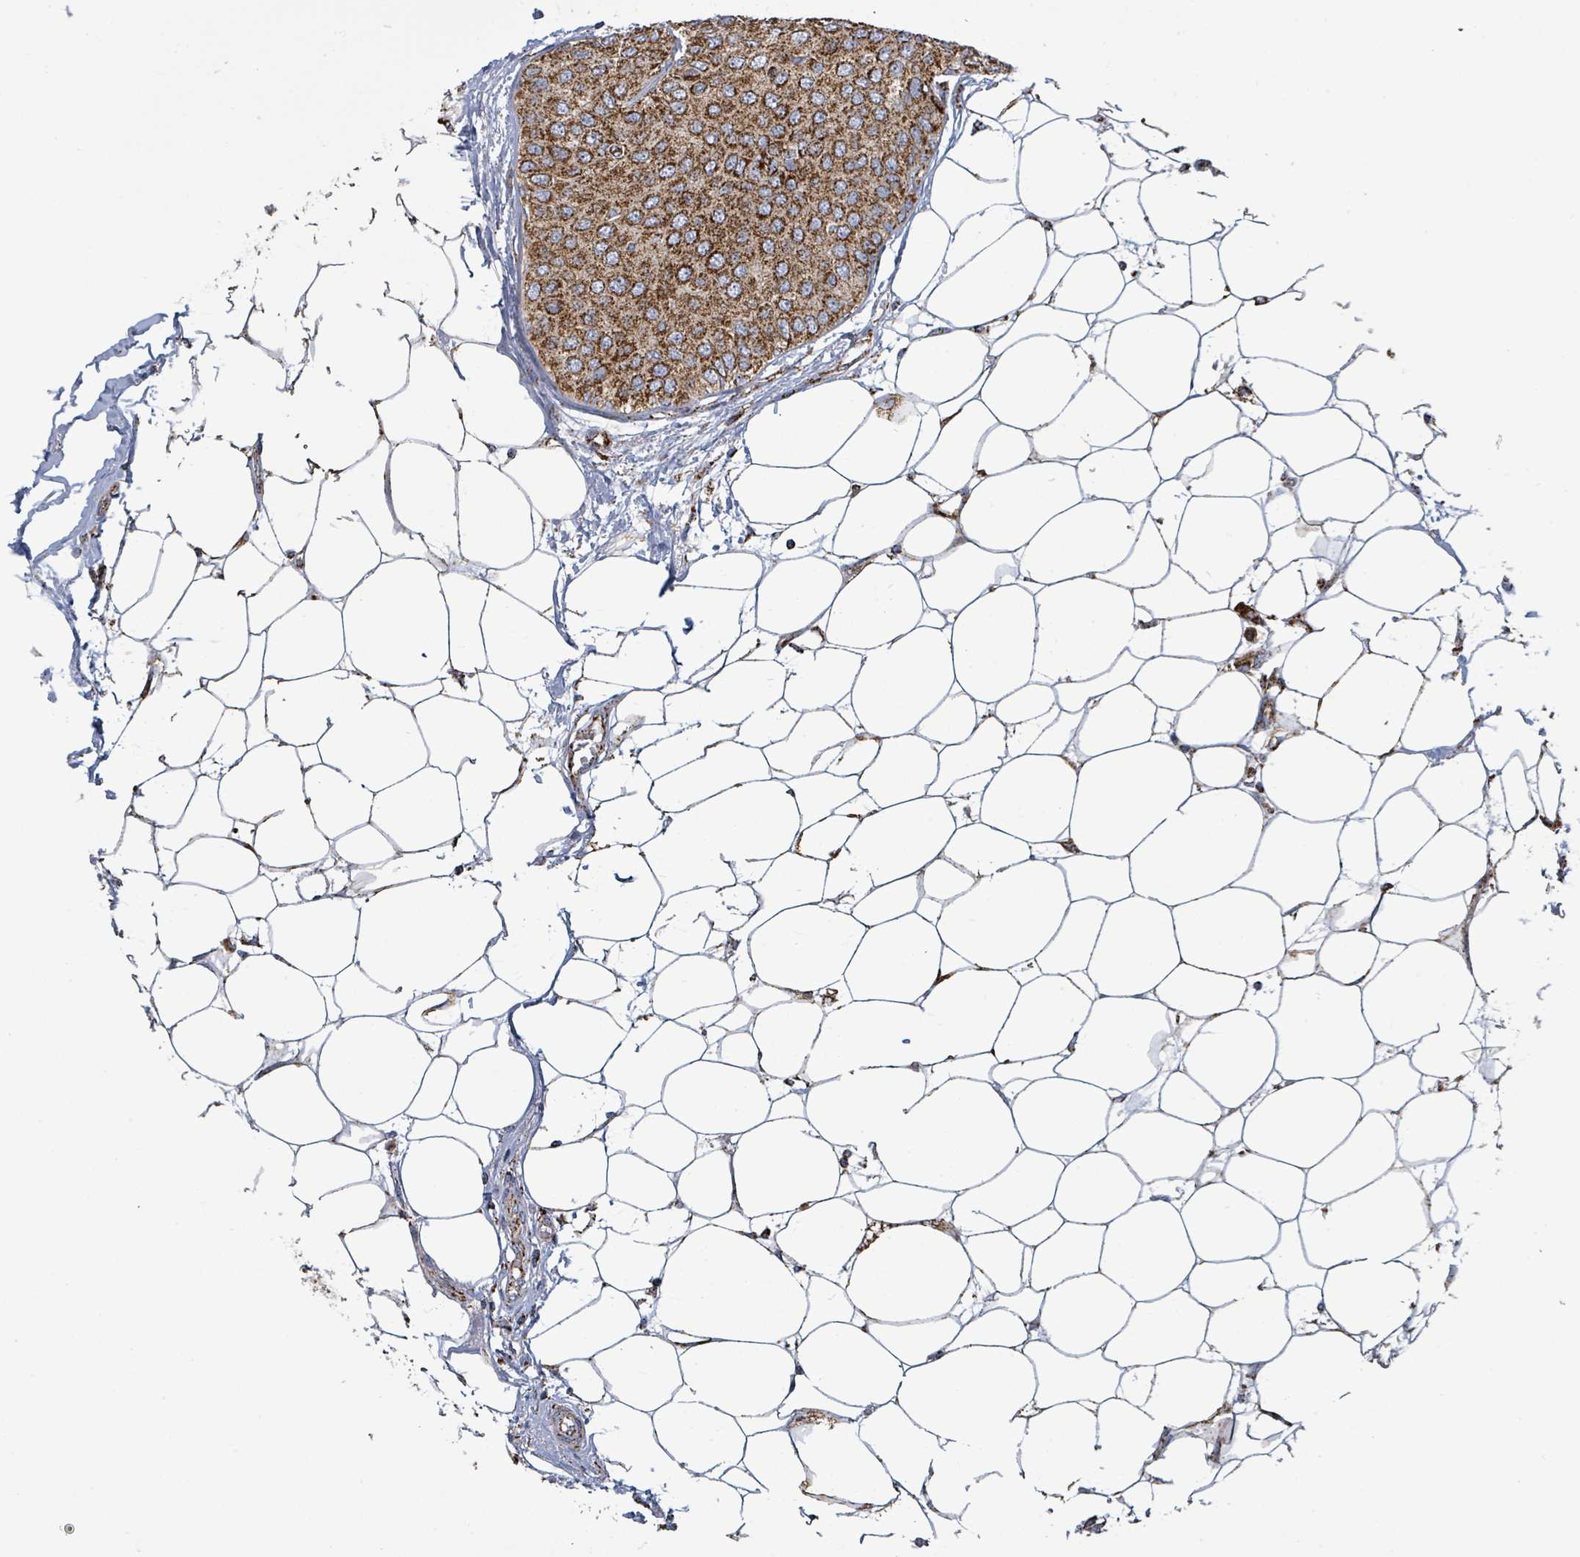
{"staining": {"intensity": "strong", "quantity": ">75%", "location": "cytoplasmic/membranous"}, "tissue": "breast cancer", "cell_type": "Tumor cells", "image_type": "cancer", "snomed": [{"axis": "morphology", "description": "Duct carcinoma"}, {"axis": "topography", "description": "Breast"}], "caption": "This micrograph reveals breast cancer stained with immunohistochemistry (IHC) to label a protein in brown. The cytoplasmic/membranous of tumor cells show strong positivity for the protein. Nuclei are counter-stained blue.", "gene": "SUCLG2", "patient": {"sex": "female", "age": 72}}